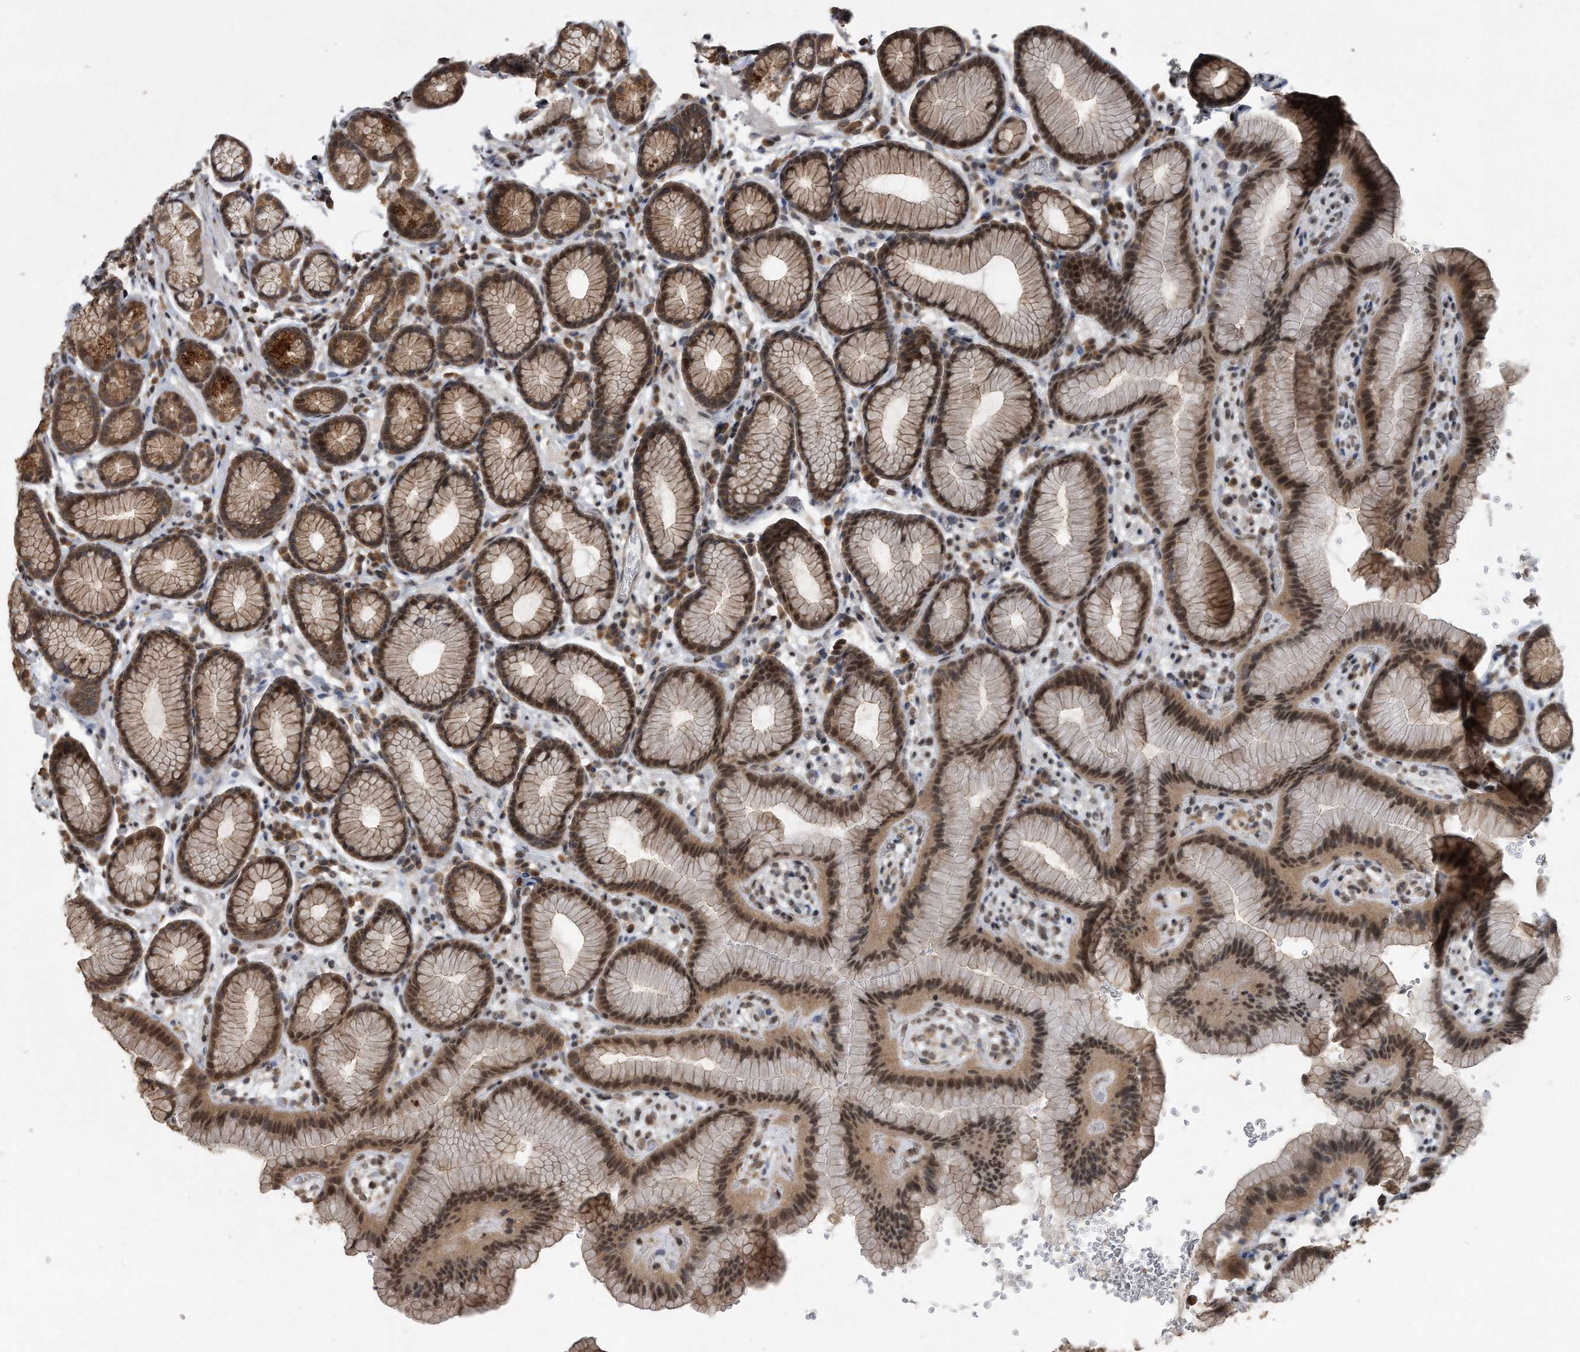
{"staining": {"intensity": "moderate", "quantity": ">75%", "location": "cytoplasmic/membranous,nuclear"}, "tissue": "stomach", "cell_type": "Glandular cells", "image_type": "normal", "snomed": [{"axis": "morphology", "description": "Normal tissue, NOS"}, {"axis": "topography", "description": "Stomach"}], "caption": "This micrograph reveals unremarkable stomach stained with IHC to label a protein in brown. The cytoplasmic/membranous,nuclear of glandular cells show moderate positivity for the protein. Nuclei are counter-stained blue.", "gene": "CRYZL1", "patient": {"sex": "male", "age": 42}}